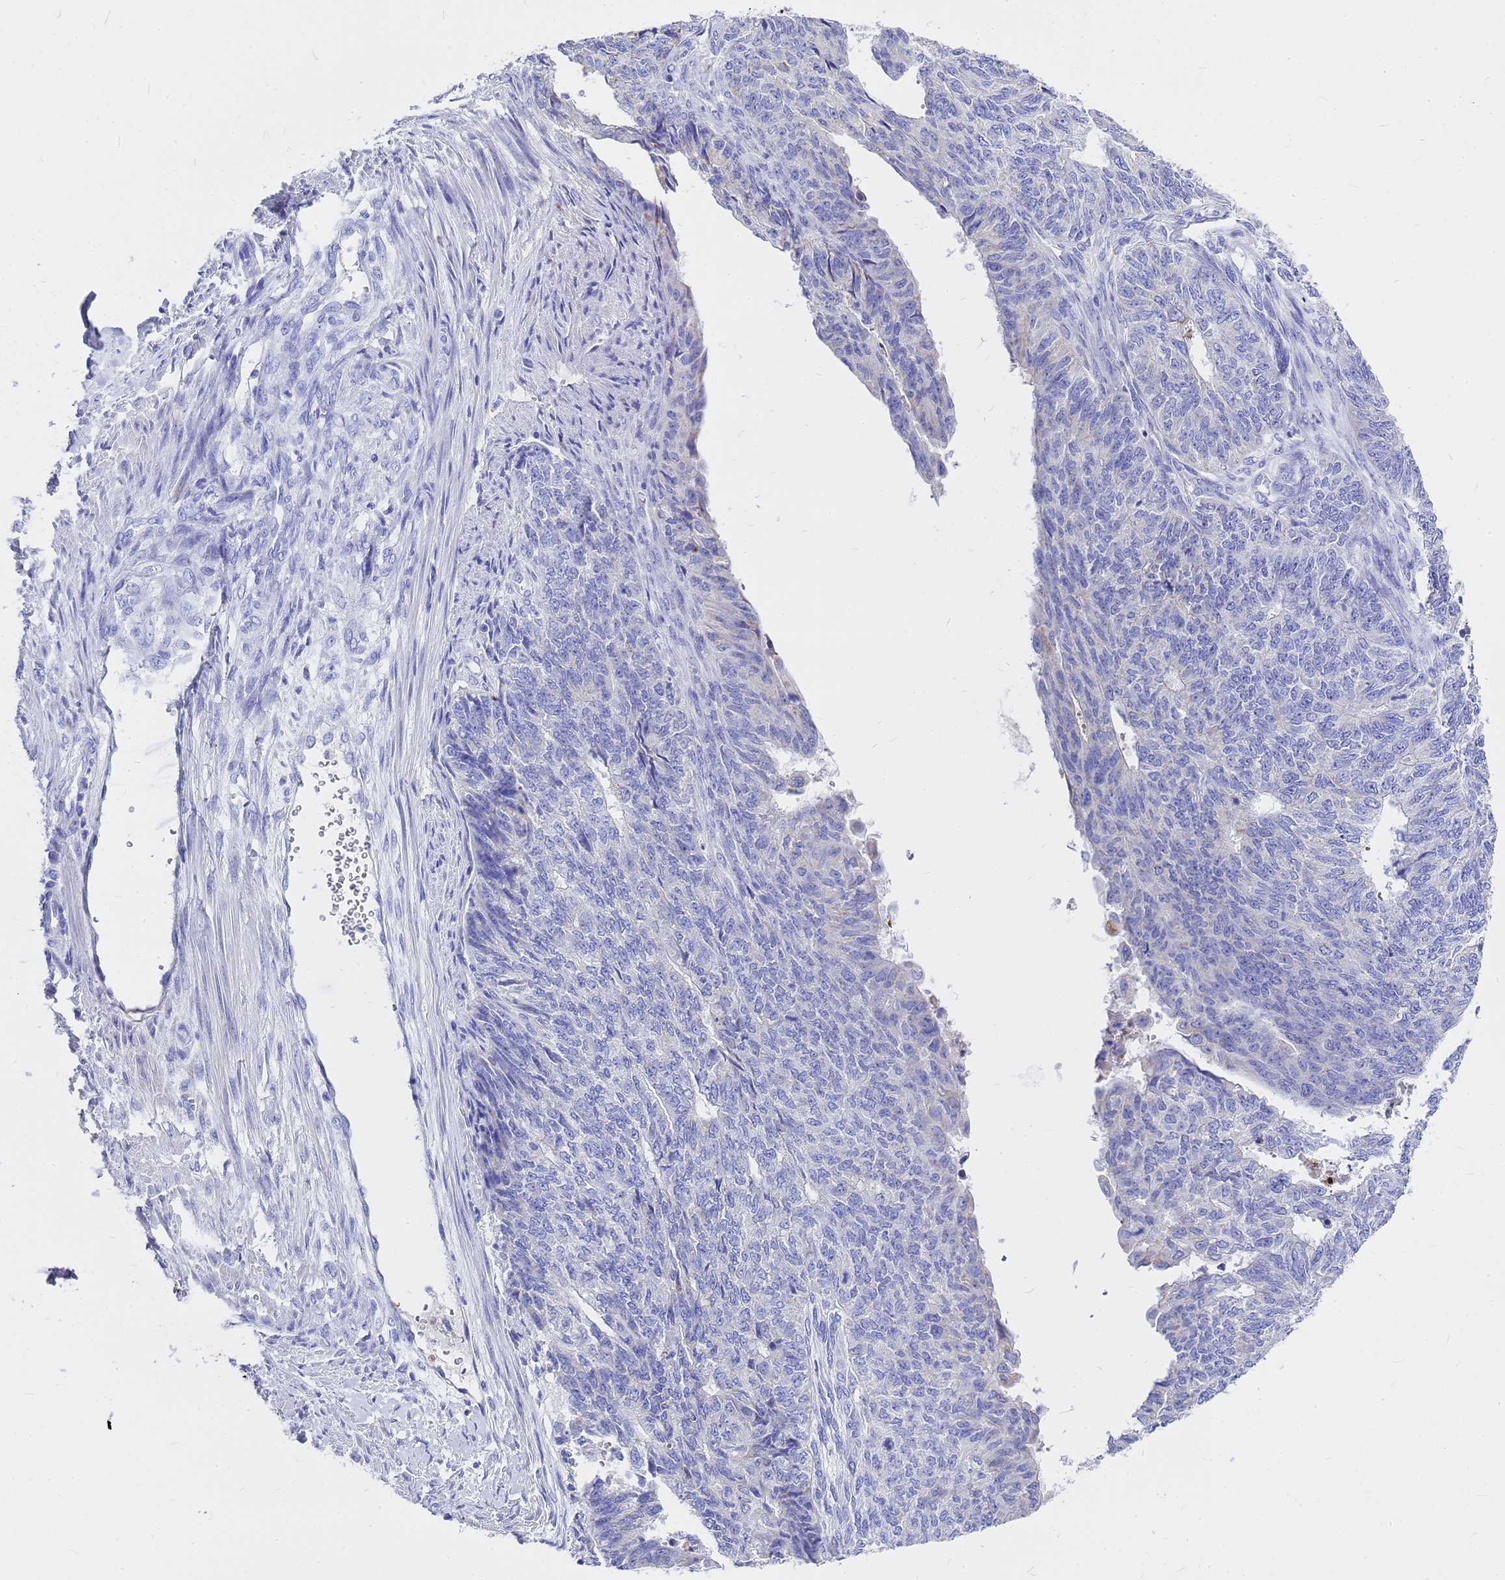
{"staining": {"intensity": "negative", "quantity": "none", "location": "none"}, "tissue": "endometrial cancer", "cell_type": "Tumor cells", "image_type": "cancer", "snomed": [{"axis": "morphology", "description": "Adenocarcinoma, NOS"}, {"axis": "topography", "description": "Endometrium"}], "caption": "Tumor cells show no significant protein positivity in endometrial adenocarcinoma.", "gene": "OR52E2", "patient": {"sex": "female", "age": 32}}